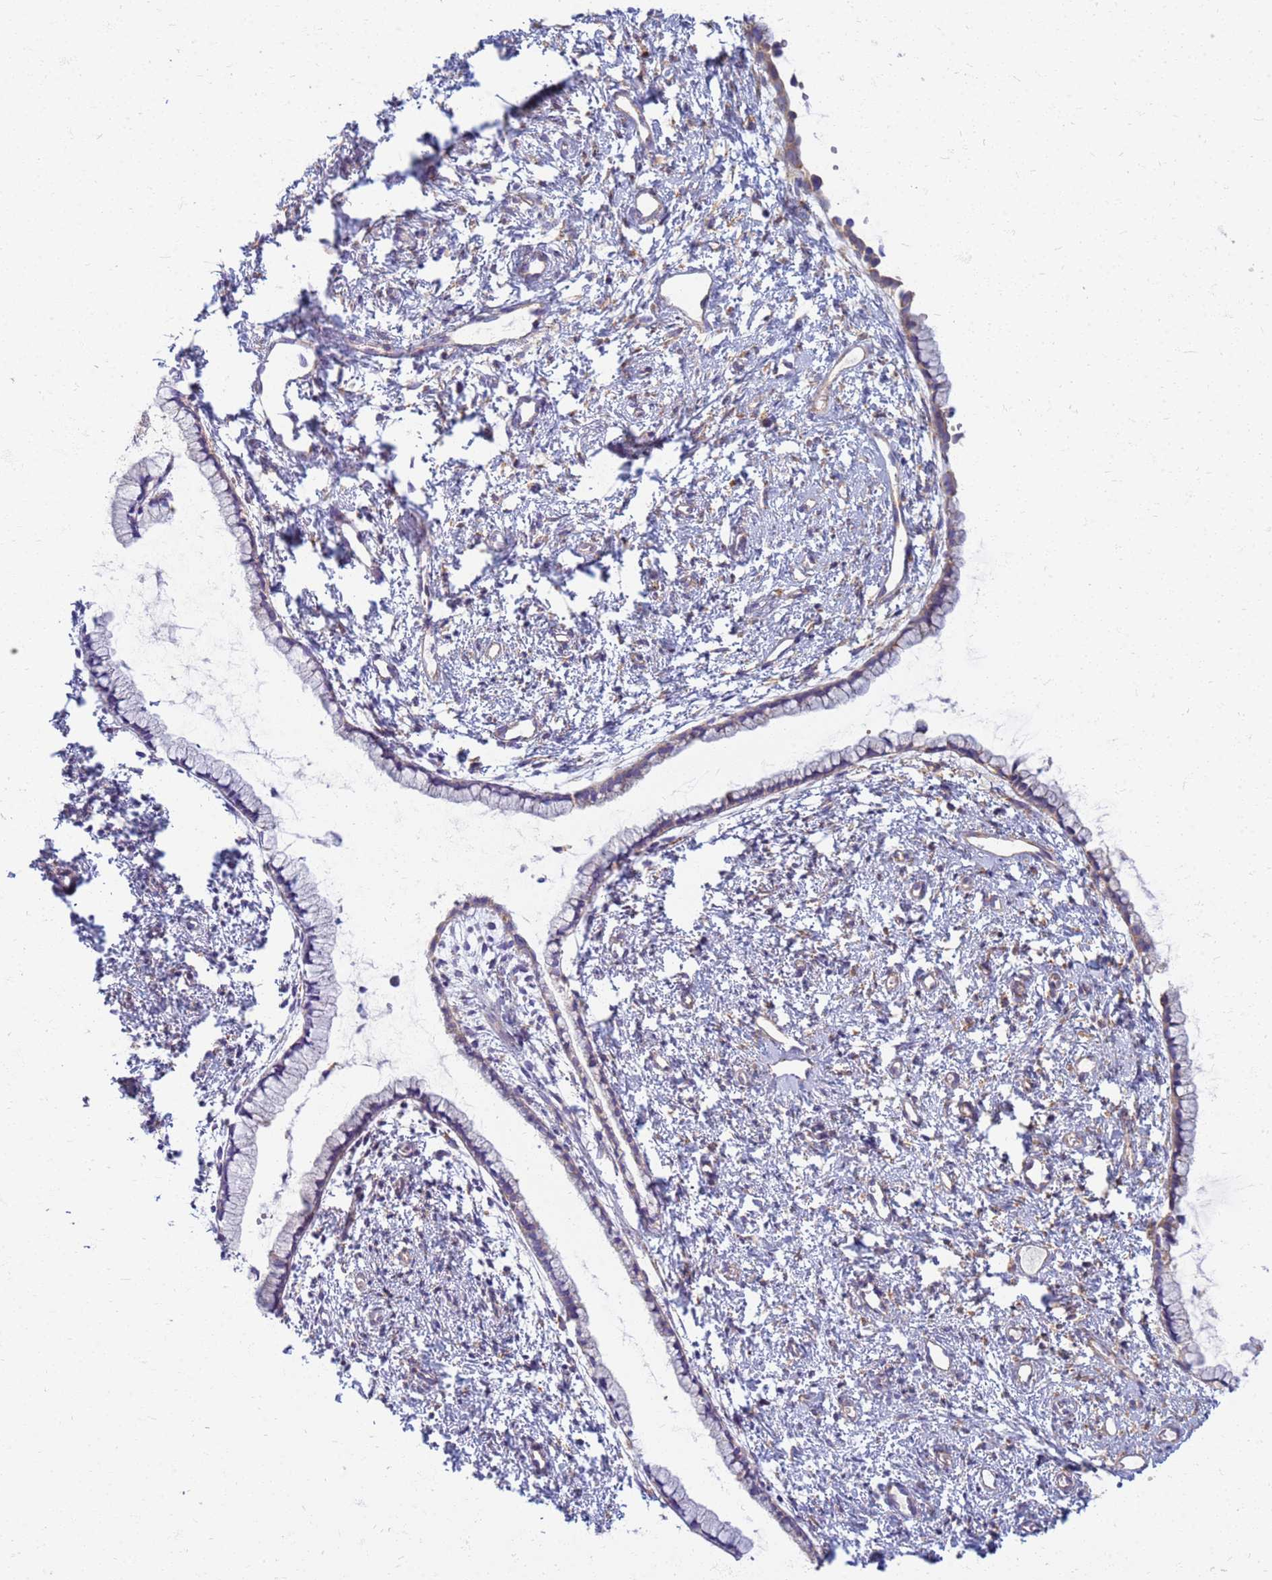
{"staining": {"intensity": "weak", "quantity": "<25%", "location": "cytoplasmic/membranous"}, "tissue": "cervix", "cell_type": "Glandular cells", "image_type": "normal", "snomed": [{"axis": "morphology", "description": "Normal tissue, NOS"}, {"axis": "topography", "description": "Cervix"}], "caption": "Immunohistochemistry image of unremarkable cervix: cervix stained with DAB demonstrates no significant protein expression in glandular cells. (DAB immunohistochemistry (IHC) with hematoxylin counter stain).", "gene": "EEA1", "patient": {"sex": "female", "age": 57}}